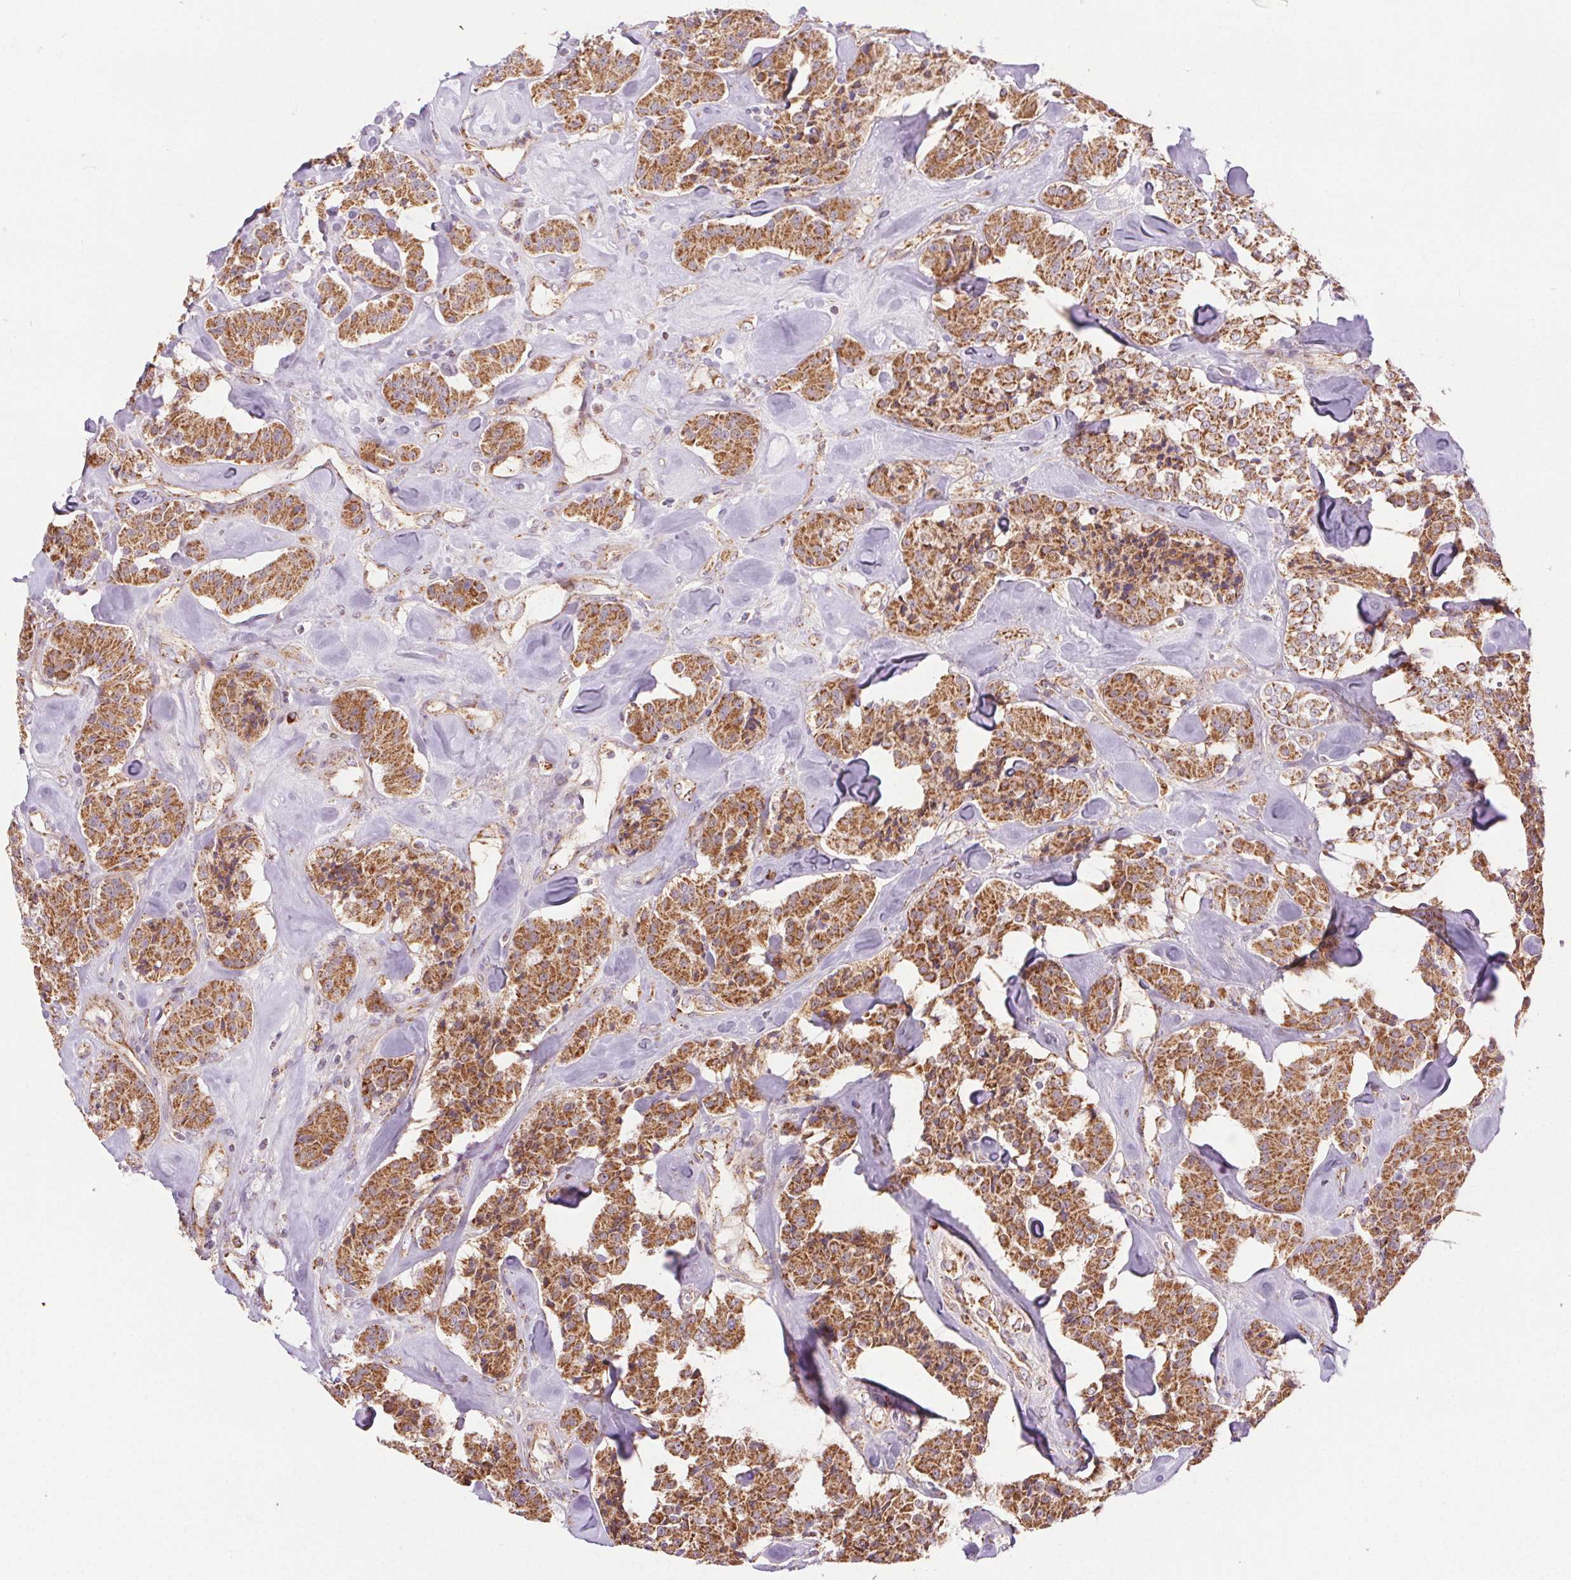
{"staining": {"intensity": "strong", "quantity": ">75%", "location": "cytoplasmic/membranous"}, "tissue": "carcinoid", "cell_type": "Tumor cells", "image_type": "cancer", "snomed": [{"axis": "morphology", "description": "Carcinoid, malignant, NOS"}, {"axis": "topography", "description": "Pancreas"}], "caption": "Carcinoid (malignant) stained for a protein (brown) demonstrates strong cytoplasmic/membranous positive expression in about >75% of tumor cells.", "gene": "CLPB", "patient": {"sex": "male", "age": 41}}